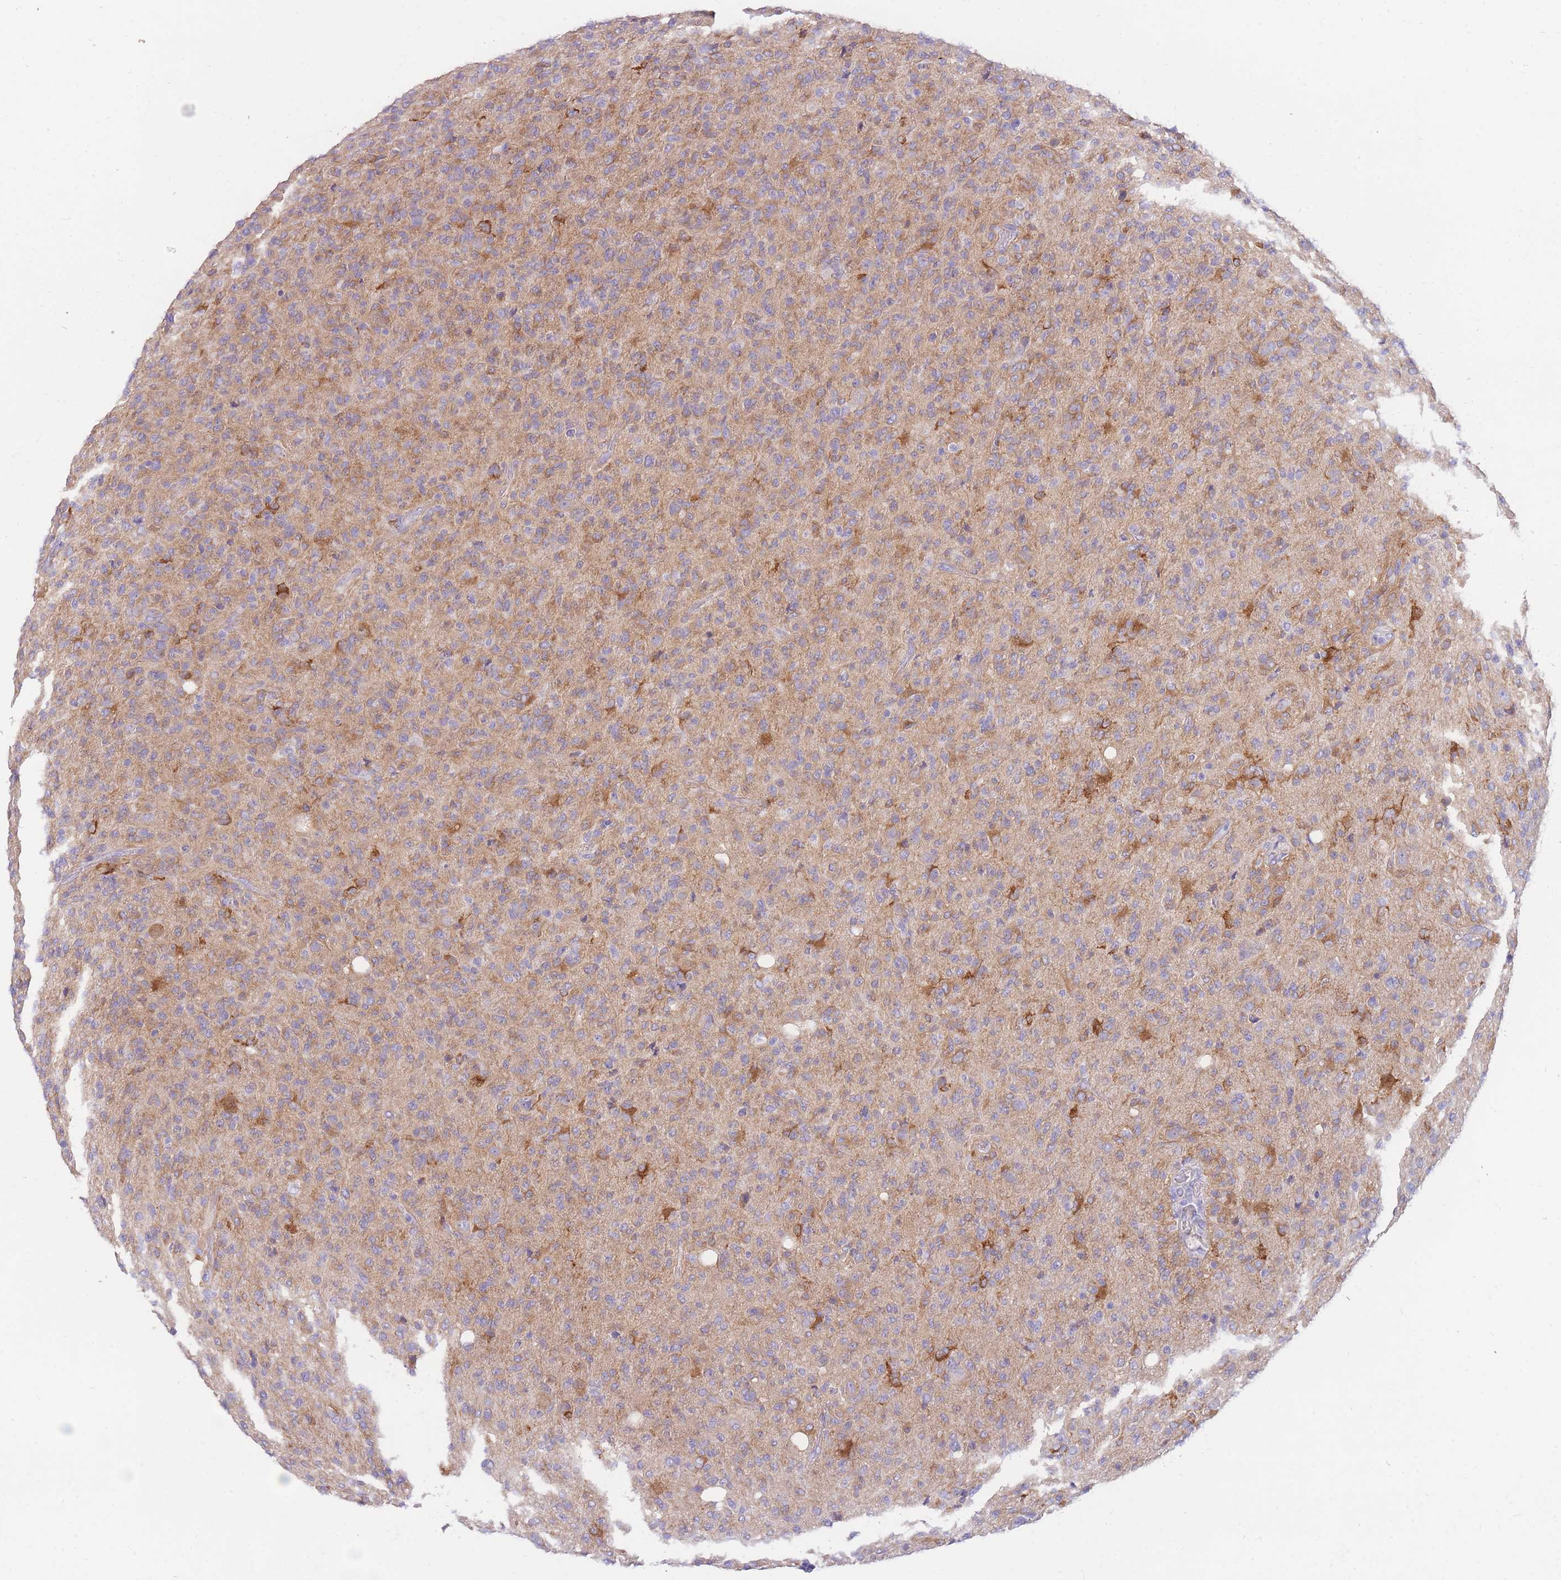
{"staining": {"intensity": "moderate", "quantity": "<25%", "location": "cytoplasmic/membranous"}, "tissue": "glioma", "cell_type": "Tumor cells", "image_type": "cancer", "snomed": [{"axis": "morphology", "description": "Glioma, malignant, High grade"}, {"axis": "topography", "description": "Brain"}], "caption": "Malignant high-grade glioma stained with immunohistochemistry displays moderate cytoplasmic/membranous expression in approximately <25% of tumor cells.", "gene": "MTSS2", "patient": {"sex": "female", "age": 57}}